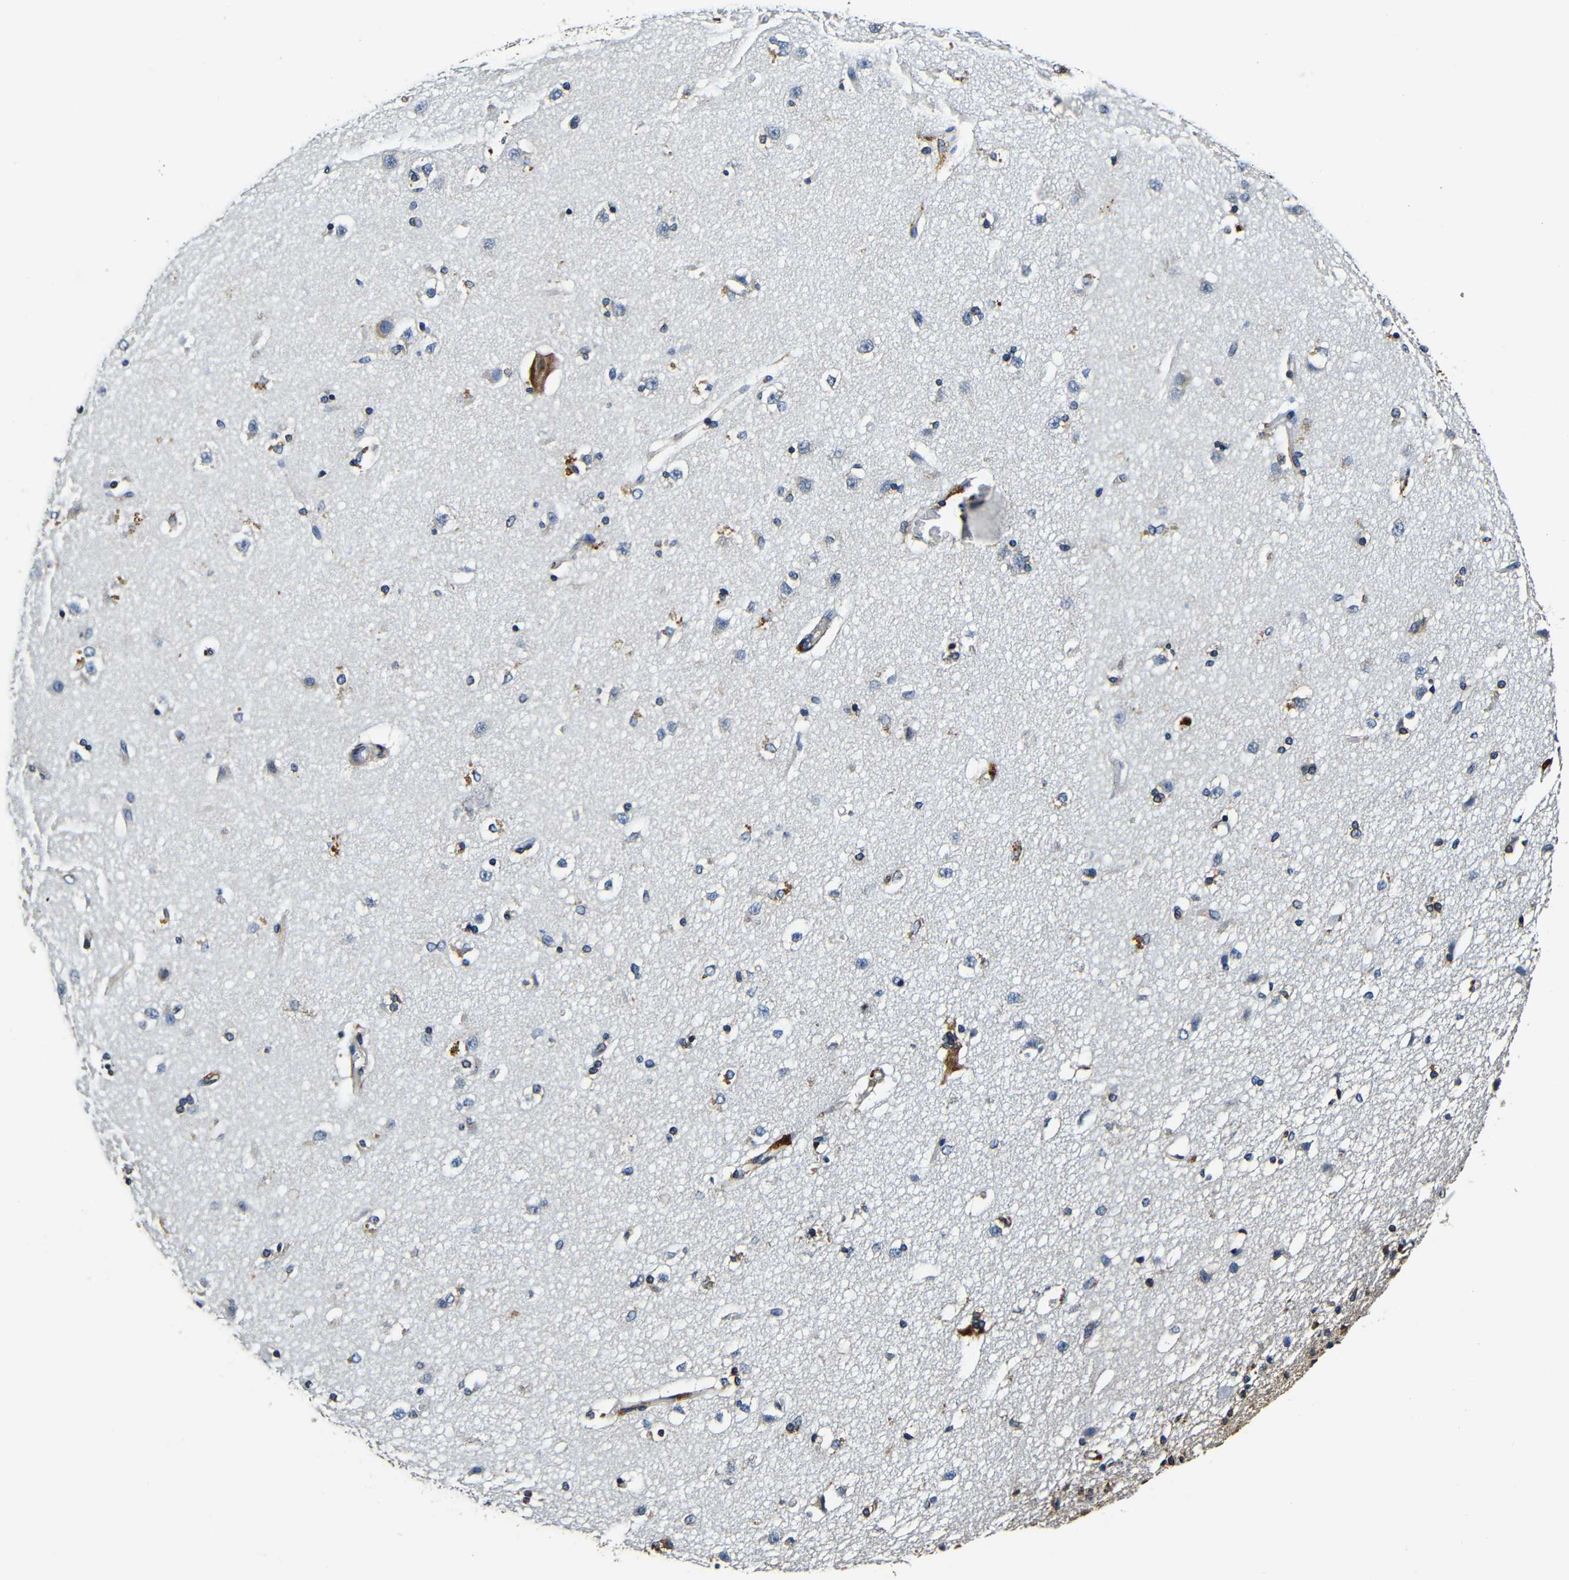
{"staining": {"intensity": "moderate", "quantity": ">75%", "location": "cytoplasmic/membranous"}, "tissue": "caudate", "cell_type": "Glial cells", "image_type": "normal", "snomed": [{"axis": "morphology", "description": "Normal tissue, NOS"}, {"axis": "topography", "description": "Lateral ventricle wall"}], "caption": "Moderate cytoplasmic/membranous positivity for a protein is present in about >75% of glial cells of normal caudate using IHC.", "gene": "RRBP1", "patient": {"sex": "female", "age": 19}}